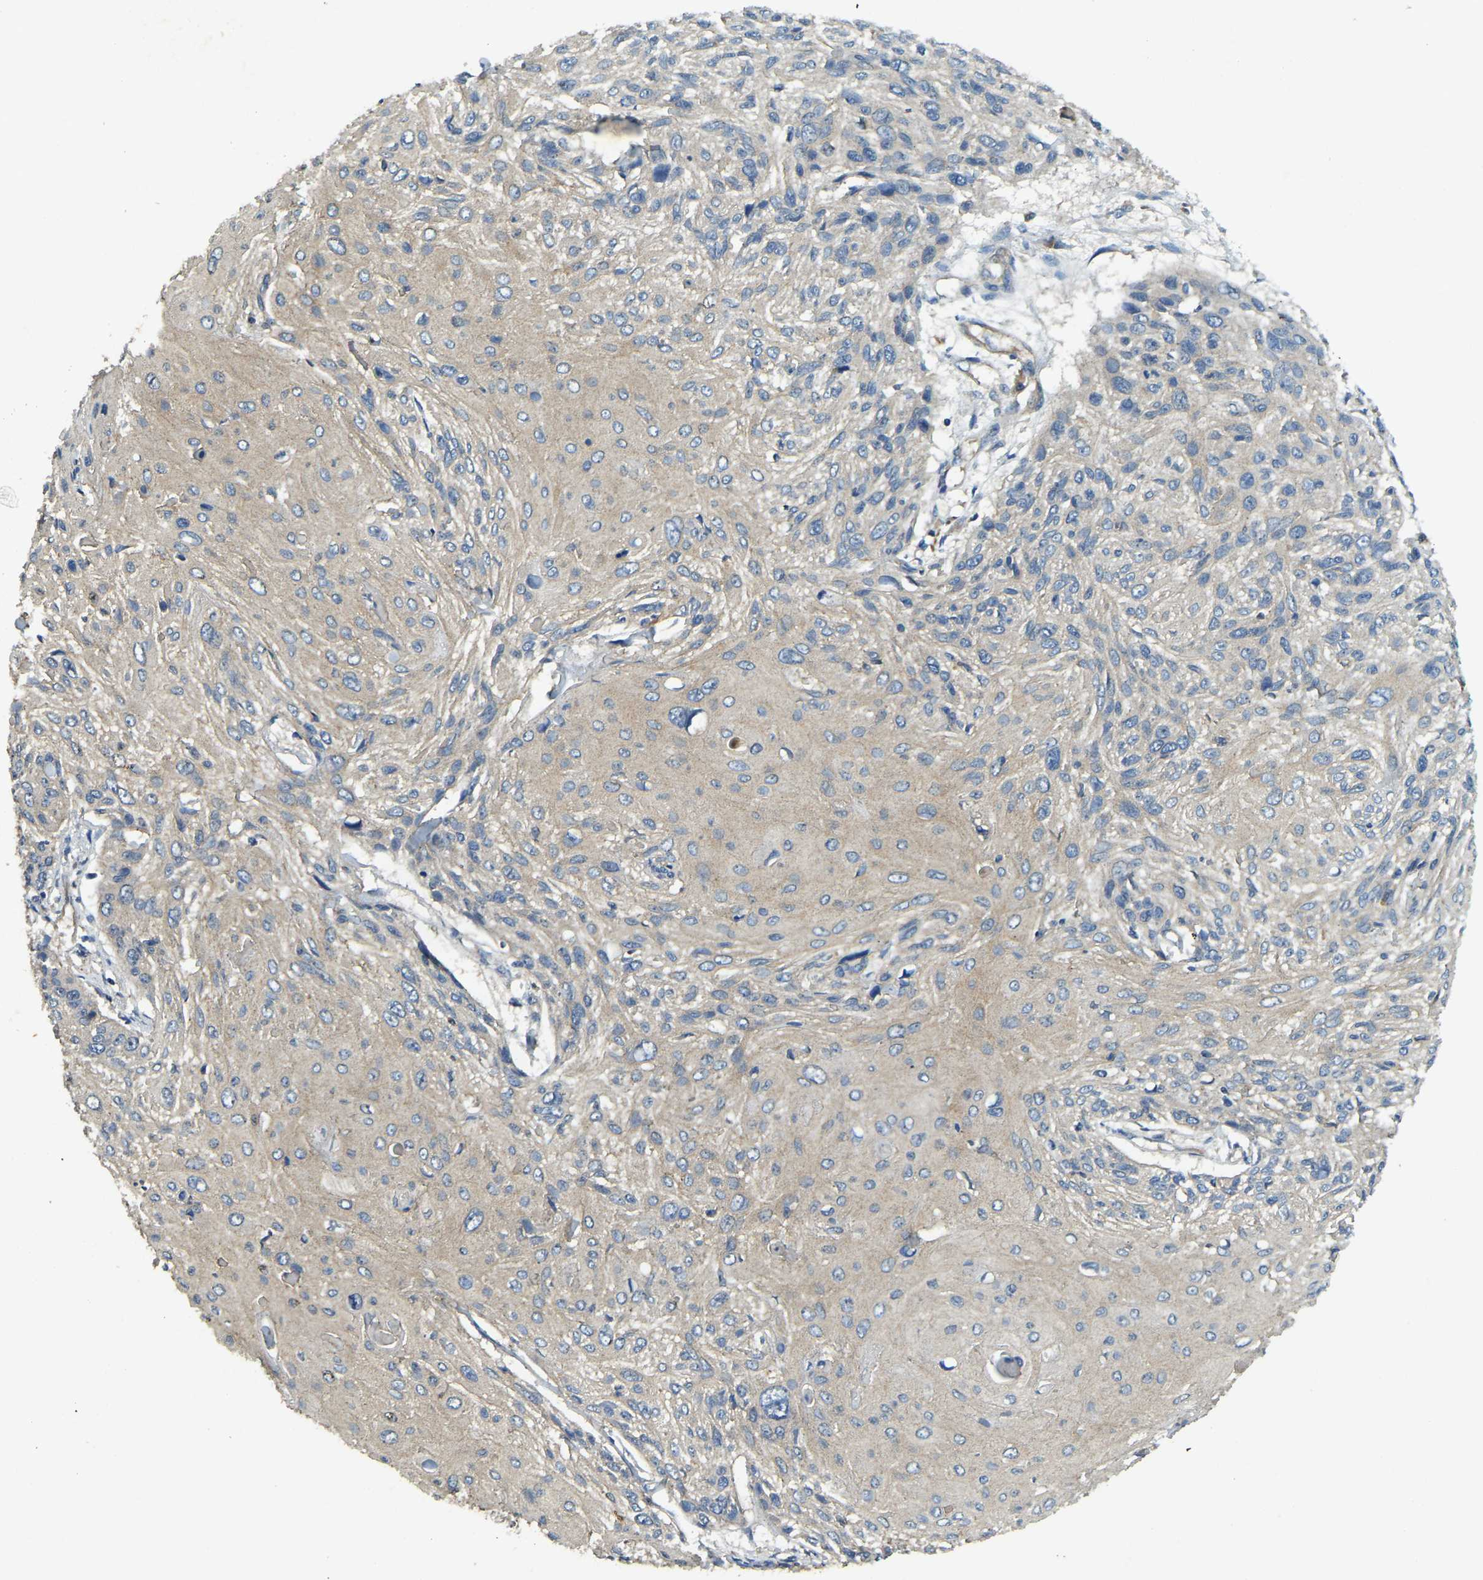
{"staining": {"intensity": "negative", "quantity": "none", "location": "none"}, "tissue": "cervical cancer", "cell_type": "Tumor cells", "image_type": "cancer", "snomed": [{"axis": "morphology", "description": "Squamous cell carcinoma, NOS"}, {"axis": "topography", "description": "Cervix"}], "caption": "High power microscopy histopathology image of an immunohistochemistry (IHC) photomicrograph of squamous cell carcinoma (cervical), revealing no significant positivity in tumor cells. Brightfield microscopy of immunohistochemistry (IHC) stained with DAB (3,3'-diaminobenzidine) (brown) and hematoxylin (blue), captured at high magnification.", "gene": "ATP8B1", "patient": {"sex": "female", "age": 51}}